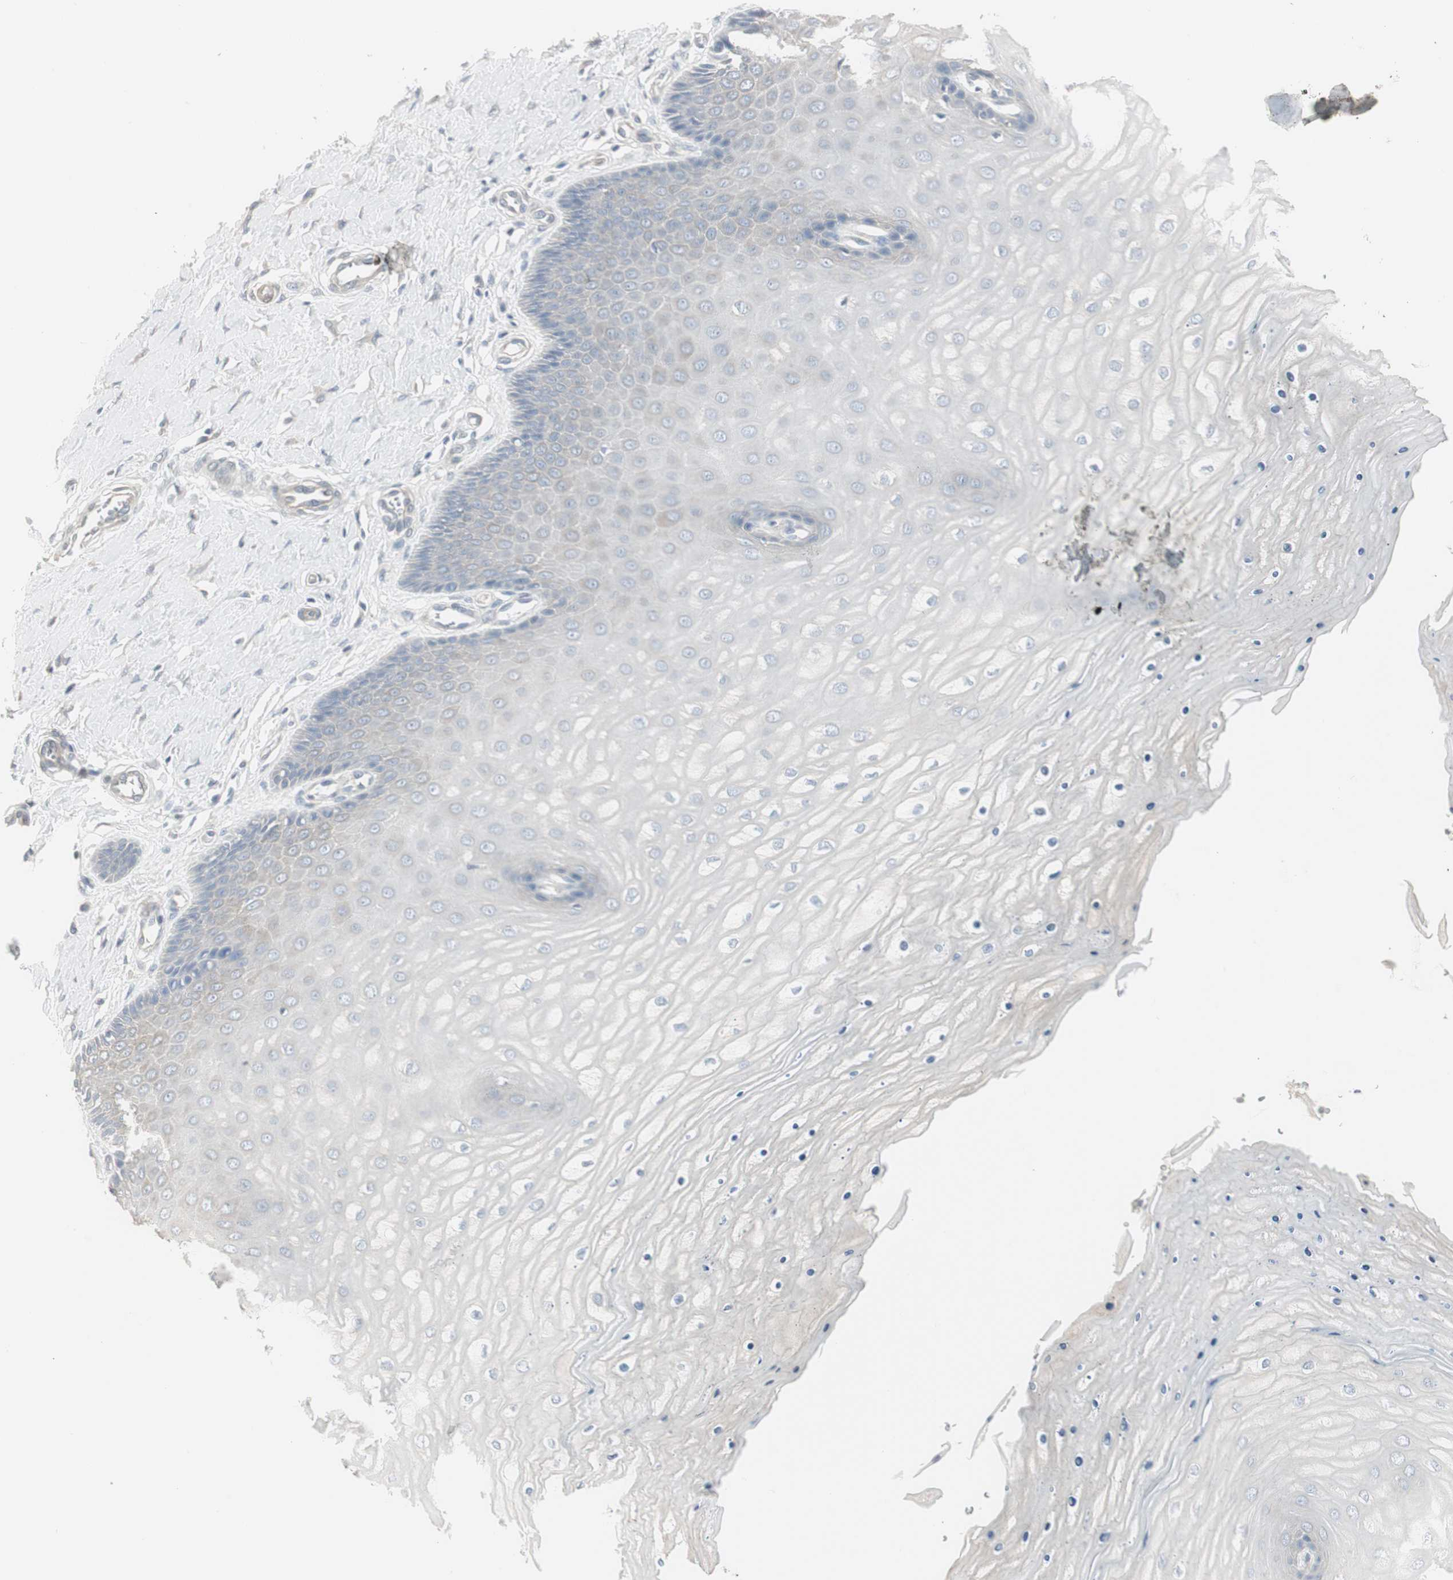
{"staining": {"intensity": "negative", "quantity": "none", "location": "none"}, "tissue": "cervix", "cell_type": "Glandular cells", "image_type": "normal", "snomed": [{"axis": "morphology", "description": "Normal tissue, NOS"}, {"axis": "topography", "description": "Cervix"}], "caption": "Glandular cells show no significant protein staining in benign cervix. (DAB immunohistochemistry, high magnification).", "gene": "DMPK", "patient": {"sex": "female", "age": 55}}